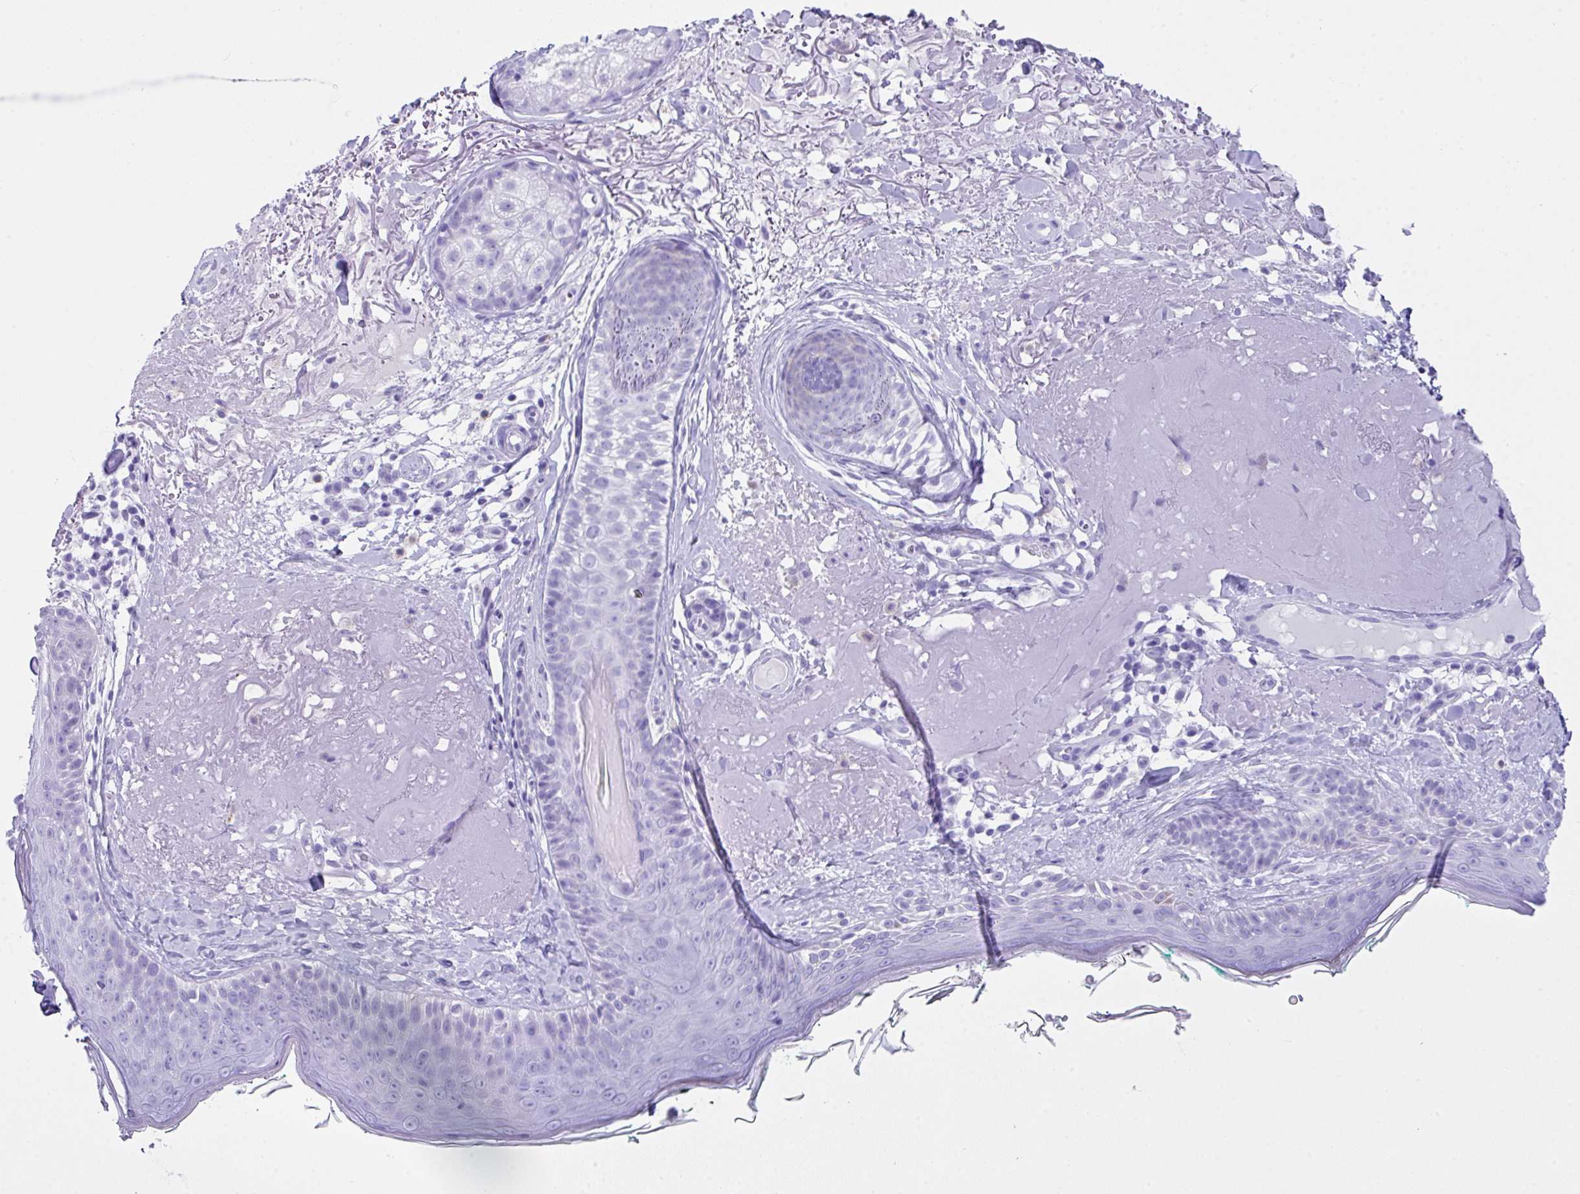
{"staining": {"intensity": "negative", "quantity": "none", "location": "none"}, "tissue": "skin", "cell_type": "Fibroblasts", "image_type": "normal", "snomed": [{"axis": "morphology", "description": "Normal tissue, NOS"}, {"axis": "topography", "description": "Skin"}], "caption": "The image displays no significant expression in fibroblasts of skin.", "gene": "LGALS4", "patient": {"sex": "male", "age": 73}}